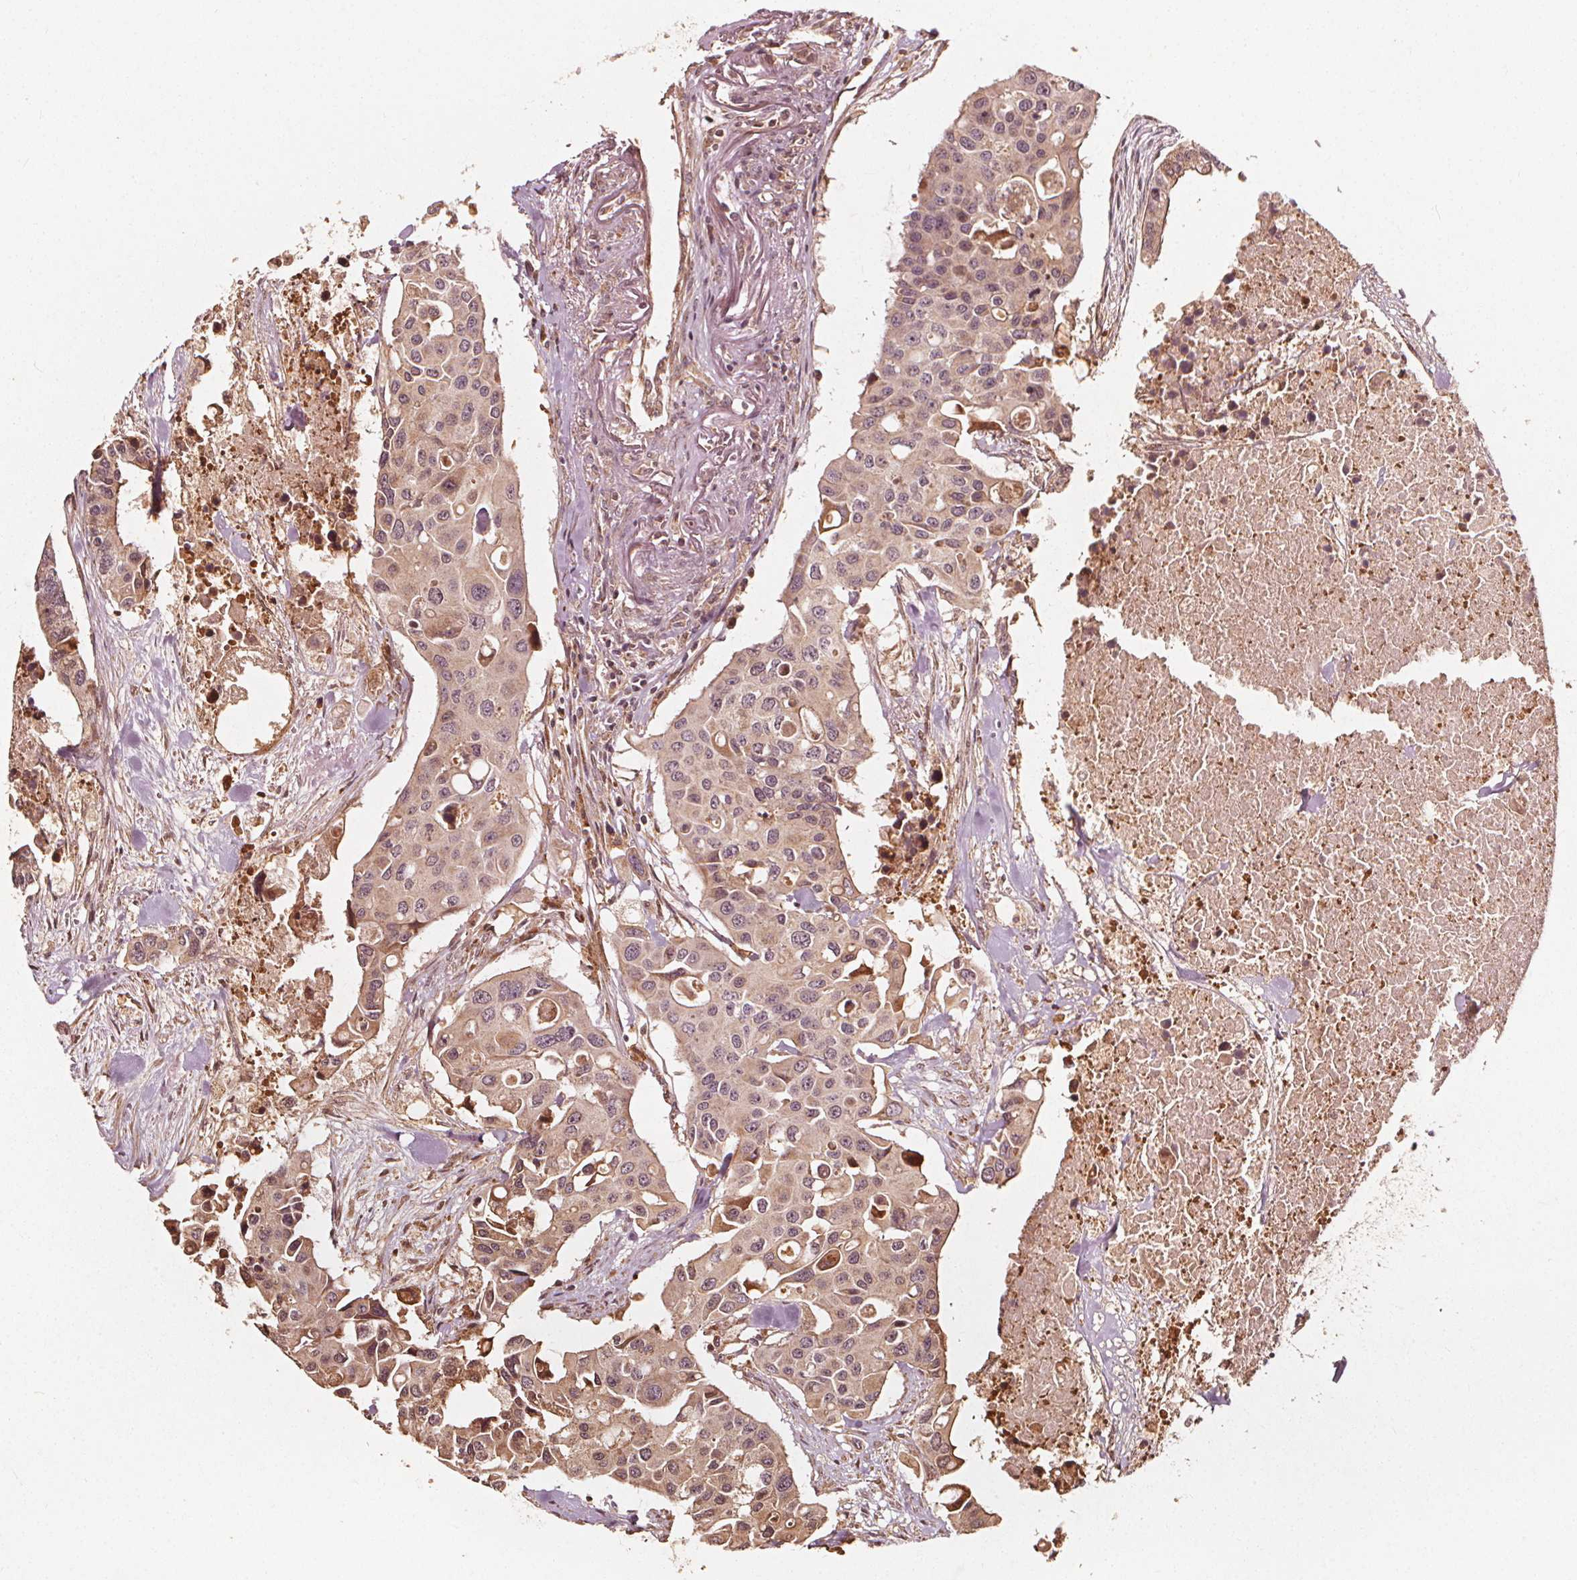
{"staining": {"intensity": "weak", "quantity": ">75%", "location": "cytoplasmic/membranous,nuclear"}, "tissue": "colorectal cancer", "cell_type": "Tumor cells", "image_type": "cancer", "snomed": [{"axis": "morphology", "description": "Adenocarcinoma, NOS"}, {"axis": "topography", "description": "Colon"}], "caption": "IHC micrograph of neoplastic tissue: colorectal cancer (adenocarcinoma) stained using immunohistochemistry (IHC) shows low levels of weak protein expression localized specifically in the cytoplasmic/membranous and nuclear of tumor cells, appearing as a cytoplasmic/membranous and nuclear brown color.", "gene": "NPC1", "patient": {"sex": "male", "age": 77}}